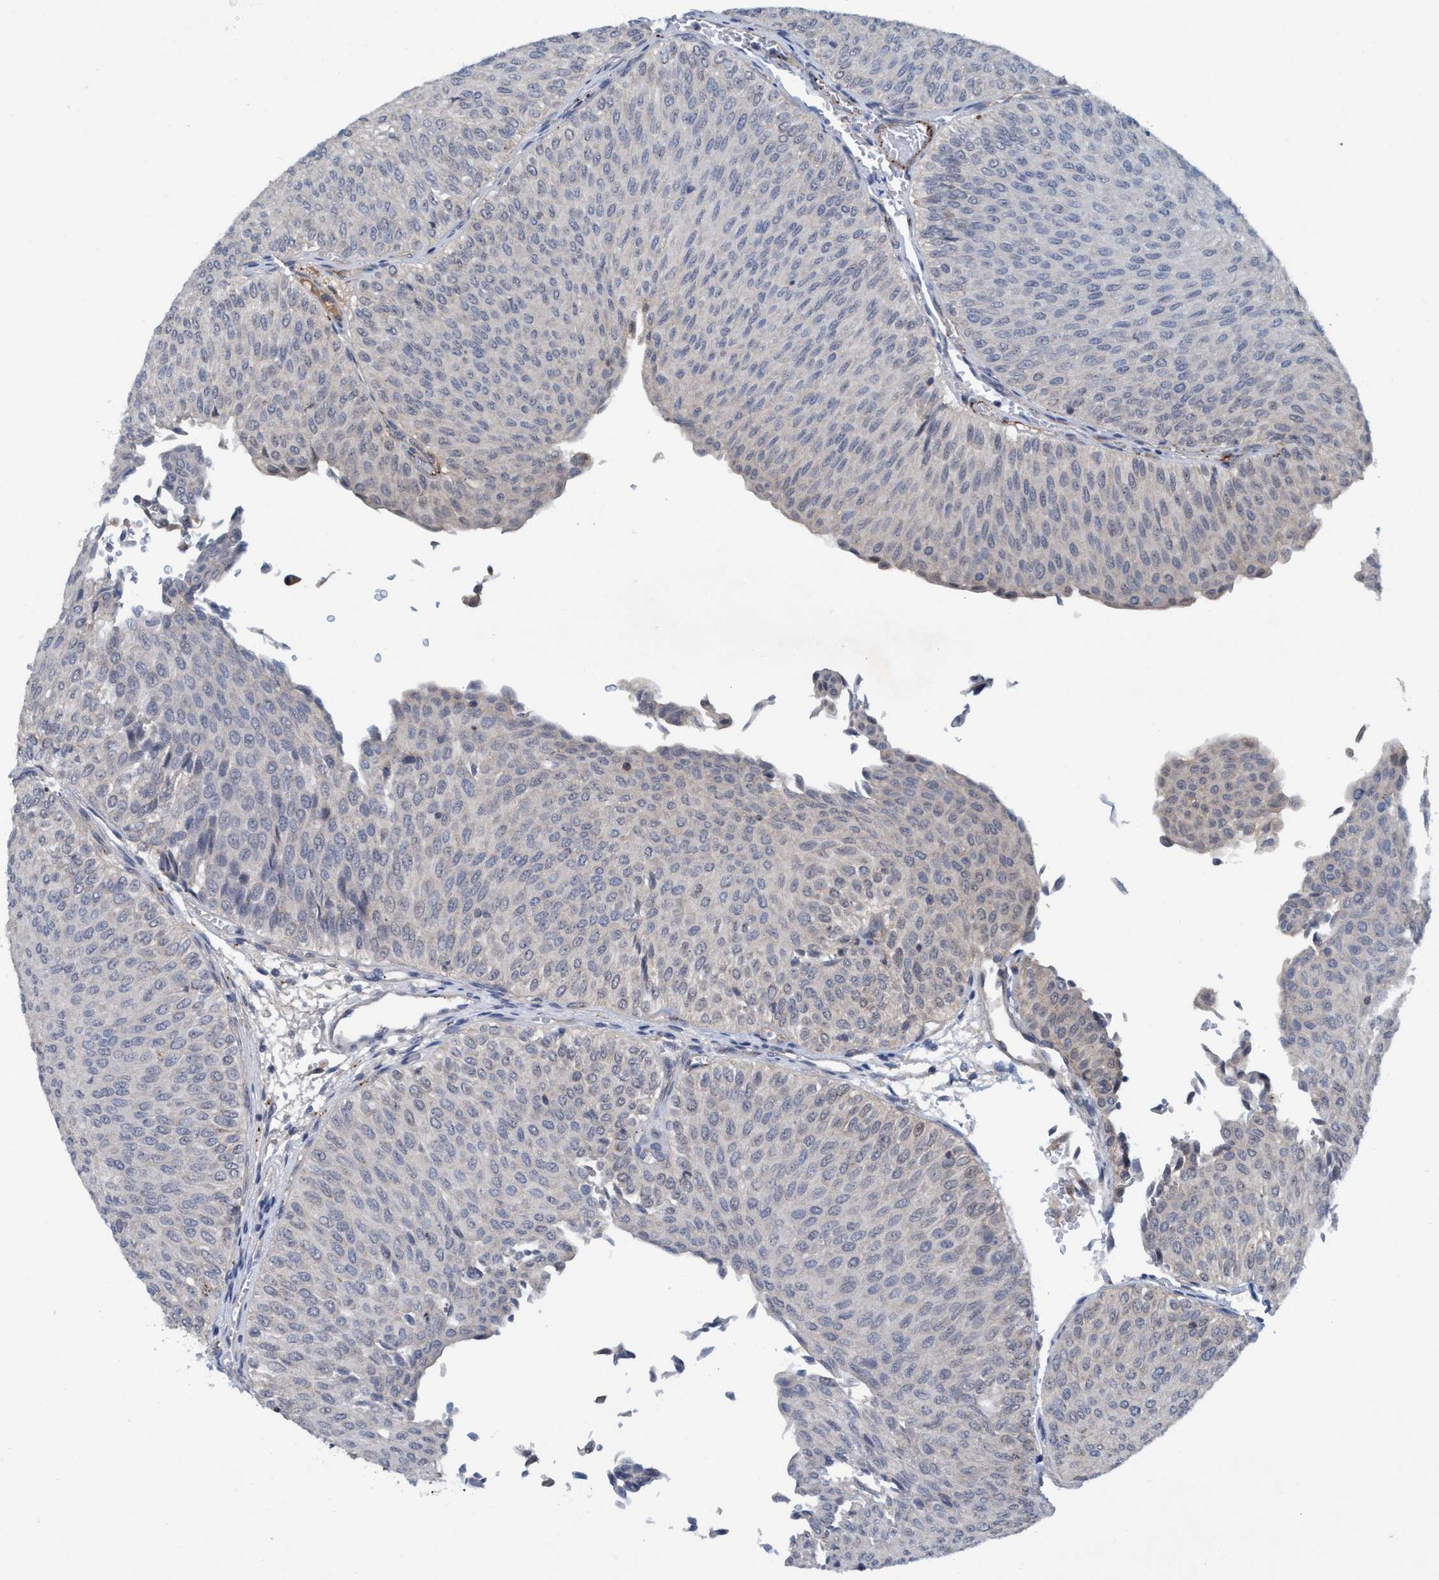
{"staining": {"intensity": "negative", "quantity": "none", "location": "none"}, "tissue": "urothelial cancer", "cell_type": "Tumor cells", "image_type": "cancer", "snomed": [{"axis": "morphology", "description": "Urothelial carcinoma, Low grade"}, {"axis": "topography", "description": "Urinary bladder"}], "caption": "This is an immunohistochemistry photomicrograph of human urothelial cancer. There is no positivity in tumor cells.", "gene": "TRIM65", "patient": {"sex": "male", "age": 78}}